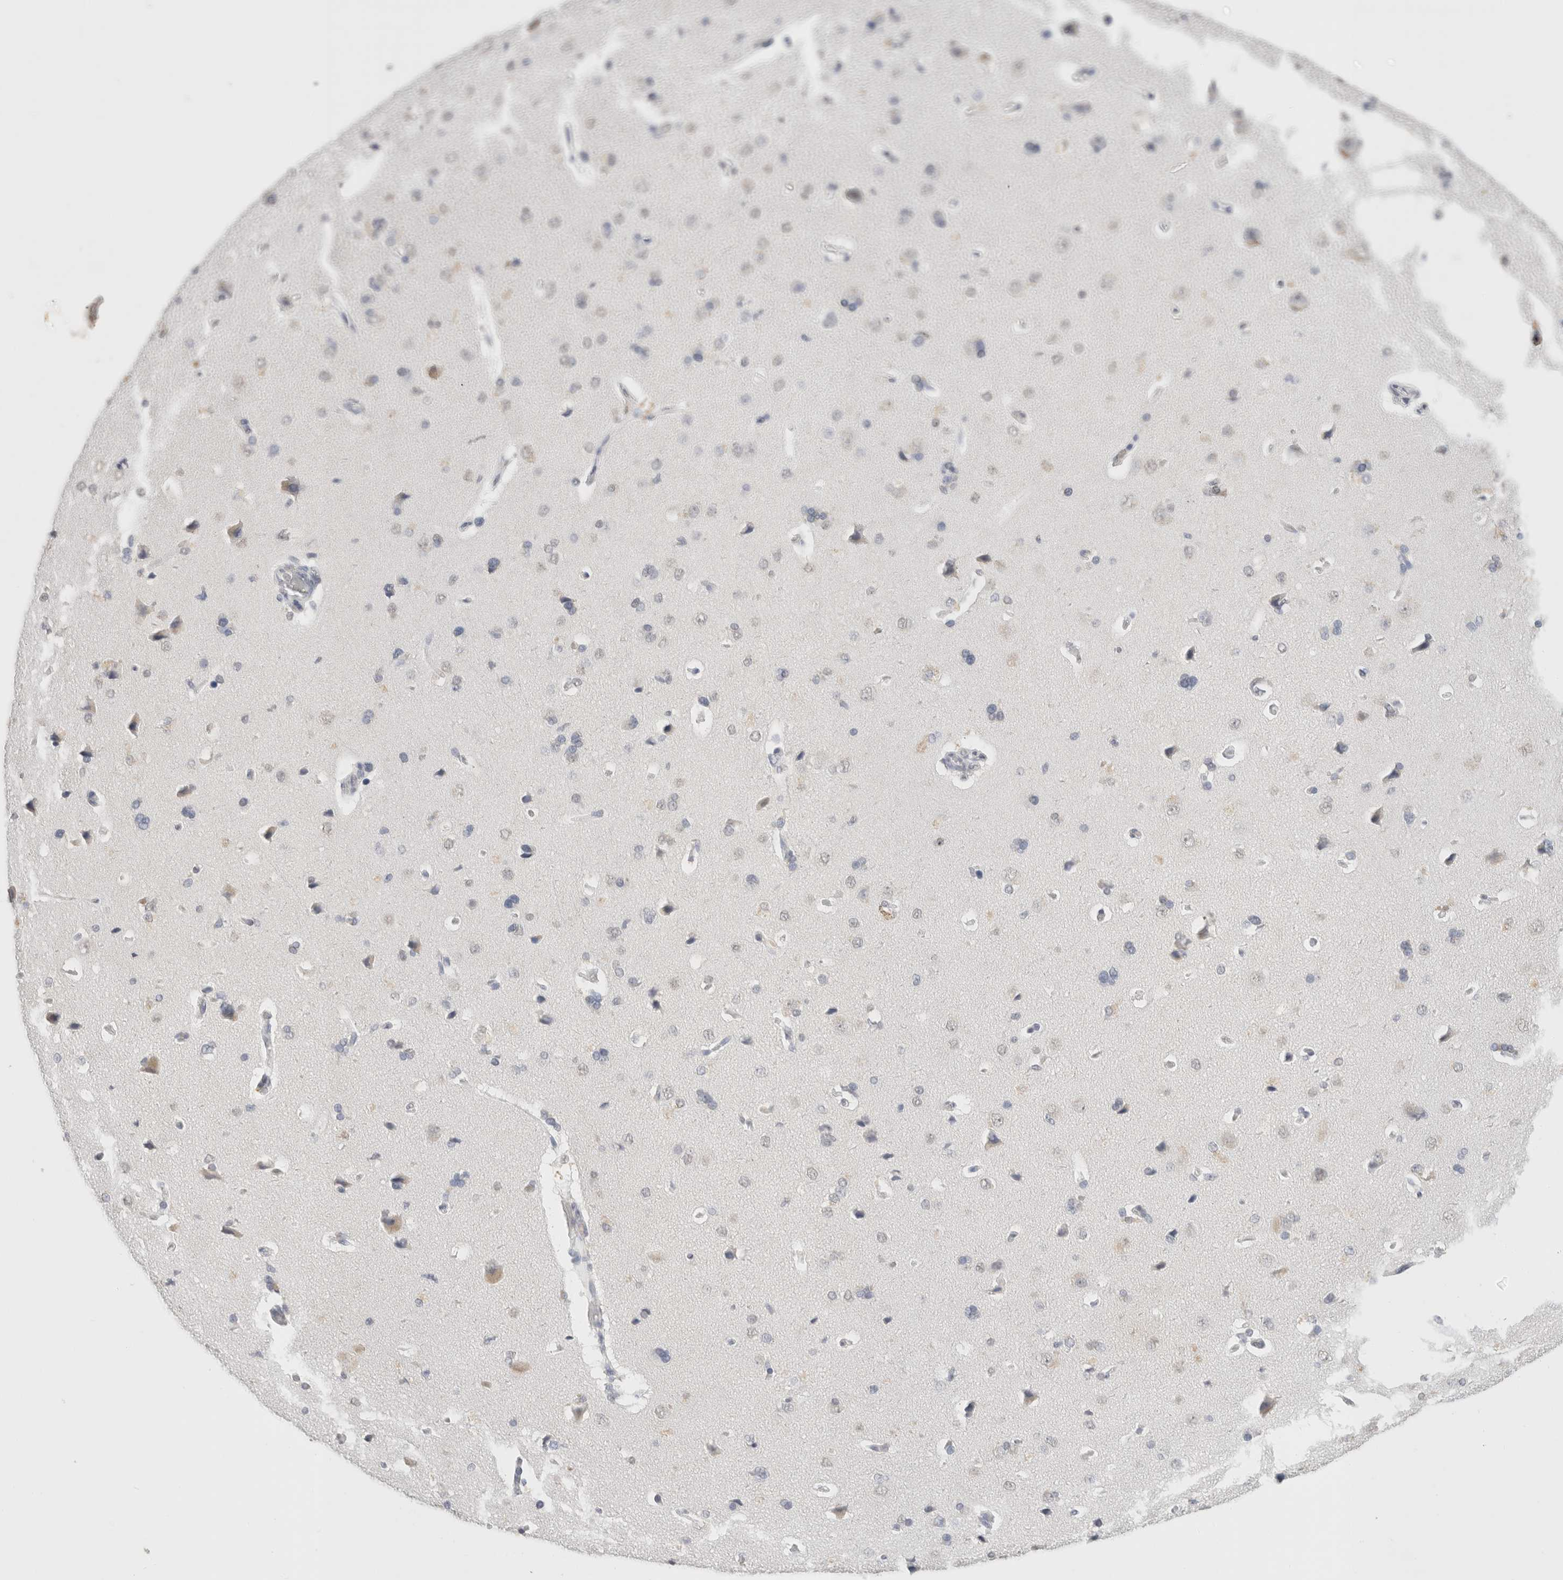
{"staining": {"intensity": "negative", "quantity": "none", "location": "none"}, "tissue": "cerebral cortex", "cell_type": "Endothelial cells", "image_type": "normal", "snomed": [{"axis": "morphology", "description": "Normal tissue, NOS"}, {"axis": "topography", "description": "Cerebral cortex"}], "caption": "Immunohistochemistry of unremarkable human cerebral cortex displays no staining in endothelial cells. (DAB (3,3'-diaminobenzidine) immunohistochemistry (IHC), high magnification).", "gene": "CD80", "patient": {"sex": "male", "age": 62}}